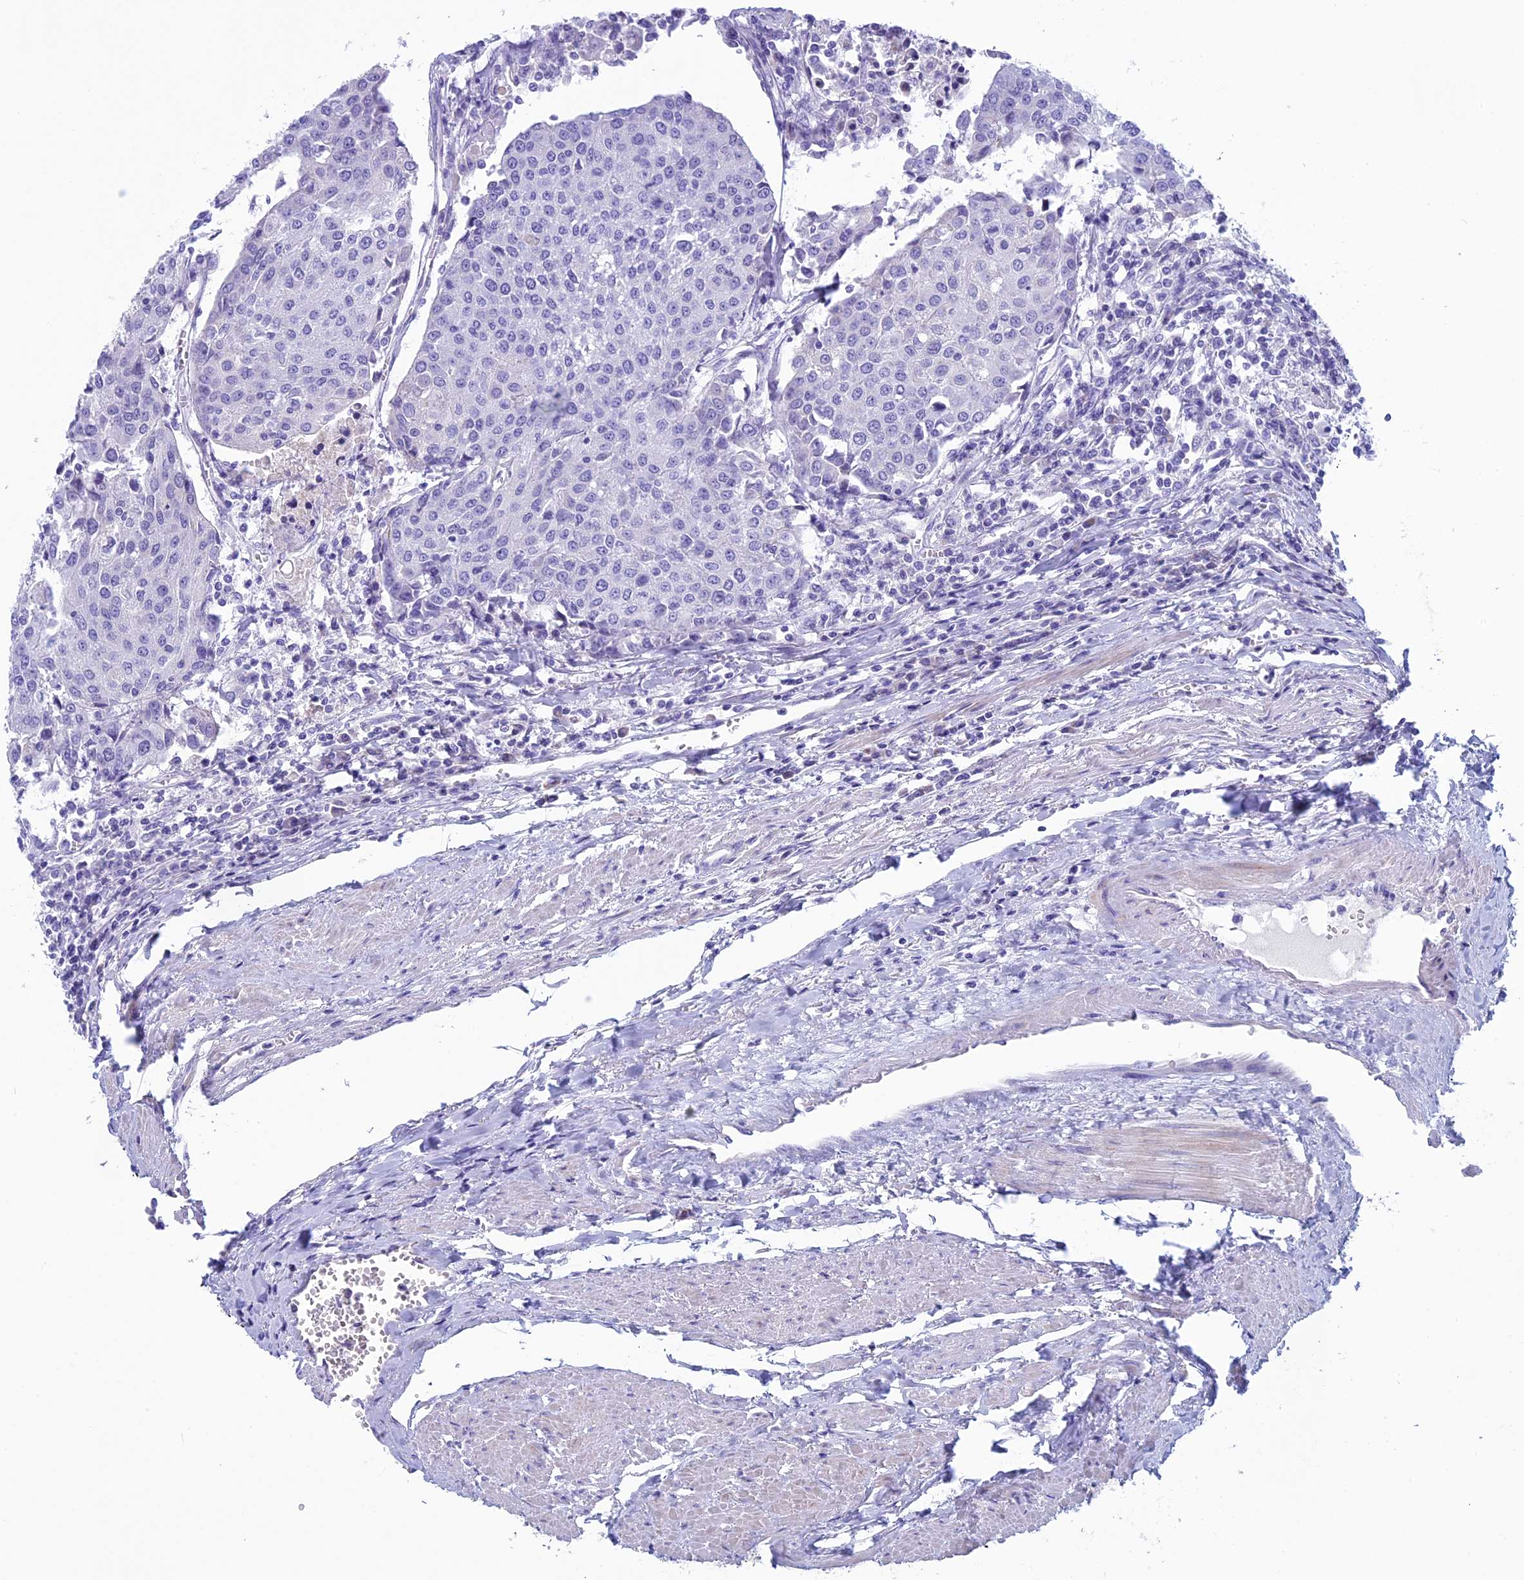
{"staining": {"intensity": "negative", "quantity": "none", "location": "none"}, "tissue": "urothelial cancer", "cell_type": "Tumor cells", "image_type": "cancer", "snomed": [{"axis": "morphology", "description": "Urothelial carcinoma, High grade"}, {"axis": "topography", "description": "Urinary bladder"}], "caption": "Protein analysis of urothelial cancer exhibits no significant expression in tumor cells.", "gene": "ZNF563", "patient": {"sex": "female", "age": 85}}